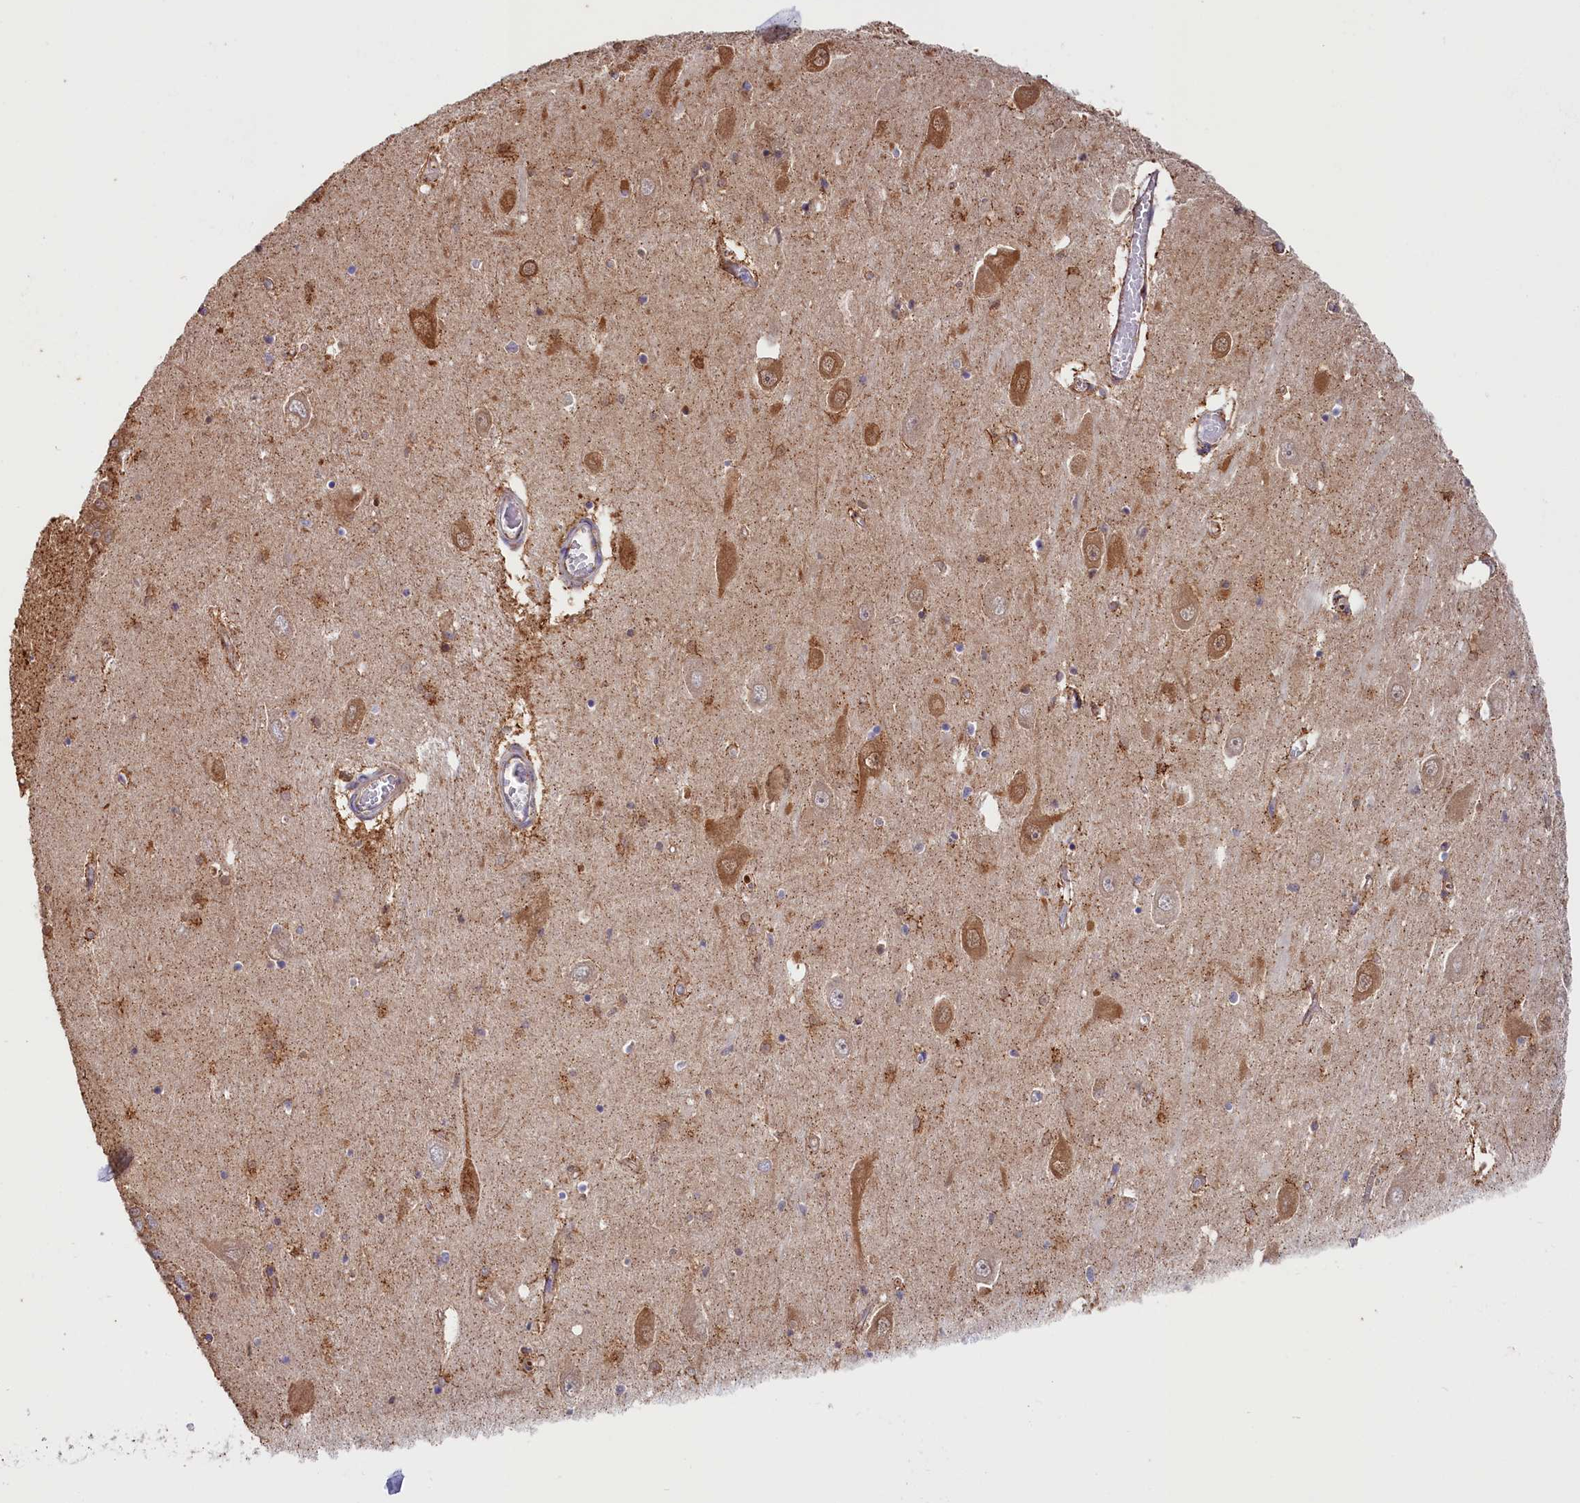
{"staining": {"intensity": "strong", "quantity": ">75%", "location": "cytoplasmic/membranous"}, "tissue": "hippocampus", "cell_type": "Glial cells", "image_type": "normal", "snomed": [{"axis": "morphology", "description": "Normal tissue, NOS"}, {"axis": "topography", "description": "Hippocampus"}], "caption": "Brown immunohistochemical staining in benign hippocampus shows strong cytoplasmic/membranous positivity in about >75% of glial cells.", "gene": "AKTIP", "patient": {"sex": "male", "age": 70}}